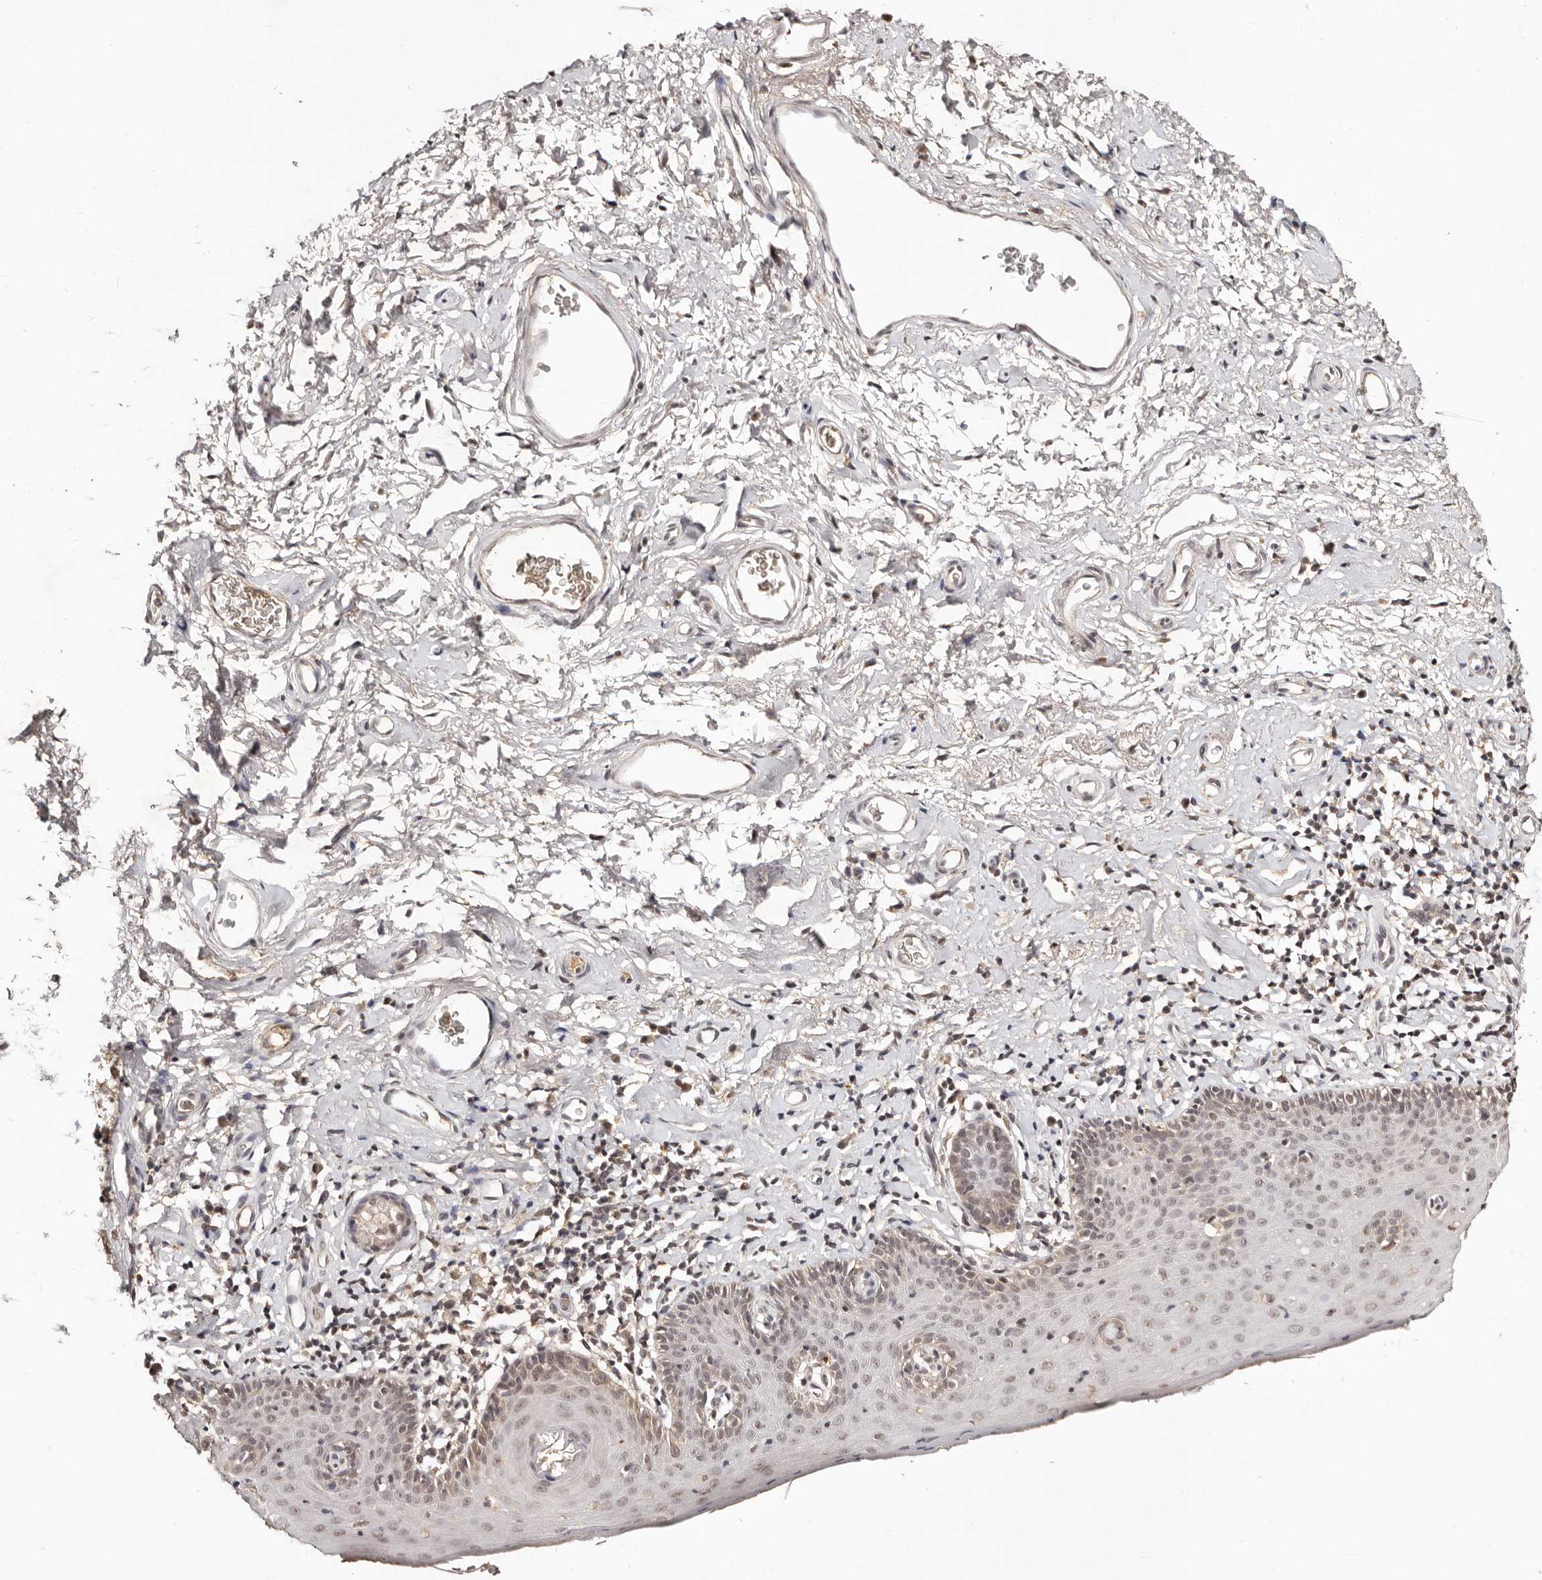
{"staining": {"intensity": "moderate", "quantity": "25%-75%", "location": "cytoplasmic/membranous,nuclear"}, "tissue": "skin", "cell_type": "Epidermal cells", "image_type": "normal", "snomed": [{"axis": "morphology", "description": "Normal tissue, NOS"}, {"axis": "topography", "description": "Vulva"}], "caption": "Skin stained with IHC demonstrates moderate cytoplasmic/membranous,nuclear expression in about 25%-75% of epidermal cells.", "gene": "BICRAL", "patient": {"sex": "female", "age": 66}}